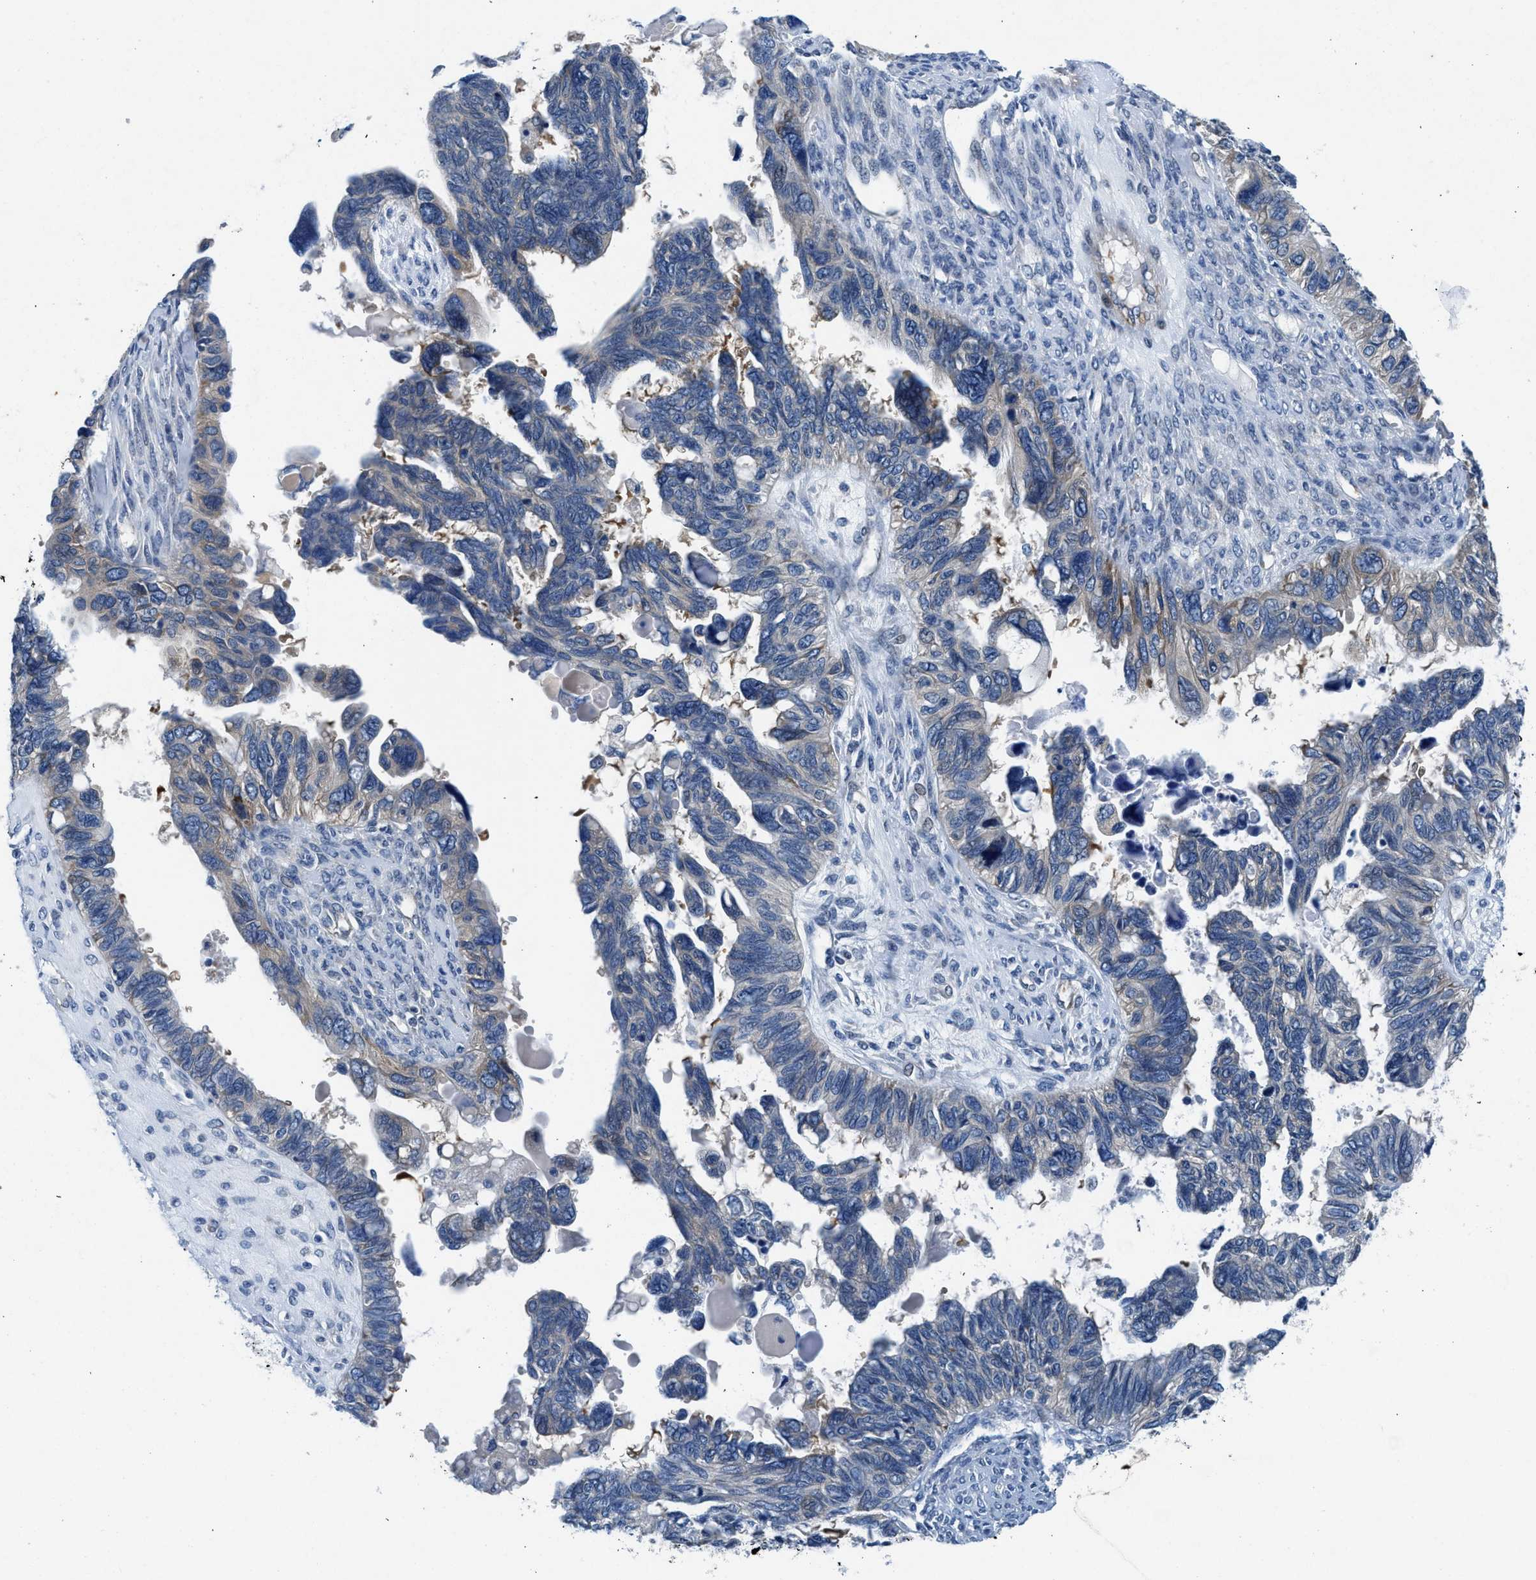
{"staining": {"intensity": "negative", "quantity": "none", "location": "none"}, "tissue": "ovarian cancer", "cell_type": "Tumor cells", "image_type": "cancer", "snomed": [{"axis": "morphology", "description": "Cystadenocarcinoma, serous, NOS"}, {"axis": "topography", "description": "Ovary"}], "caption": "Immunohistochemistry (IHC) photomicrograph of human ovarian cancer stained for a protein (brown), which demonstrates no staining in tumor cells.", "gene": "COPS2", "patient": {"sex": "female", "age": 79}}